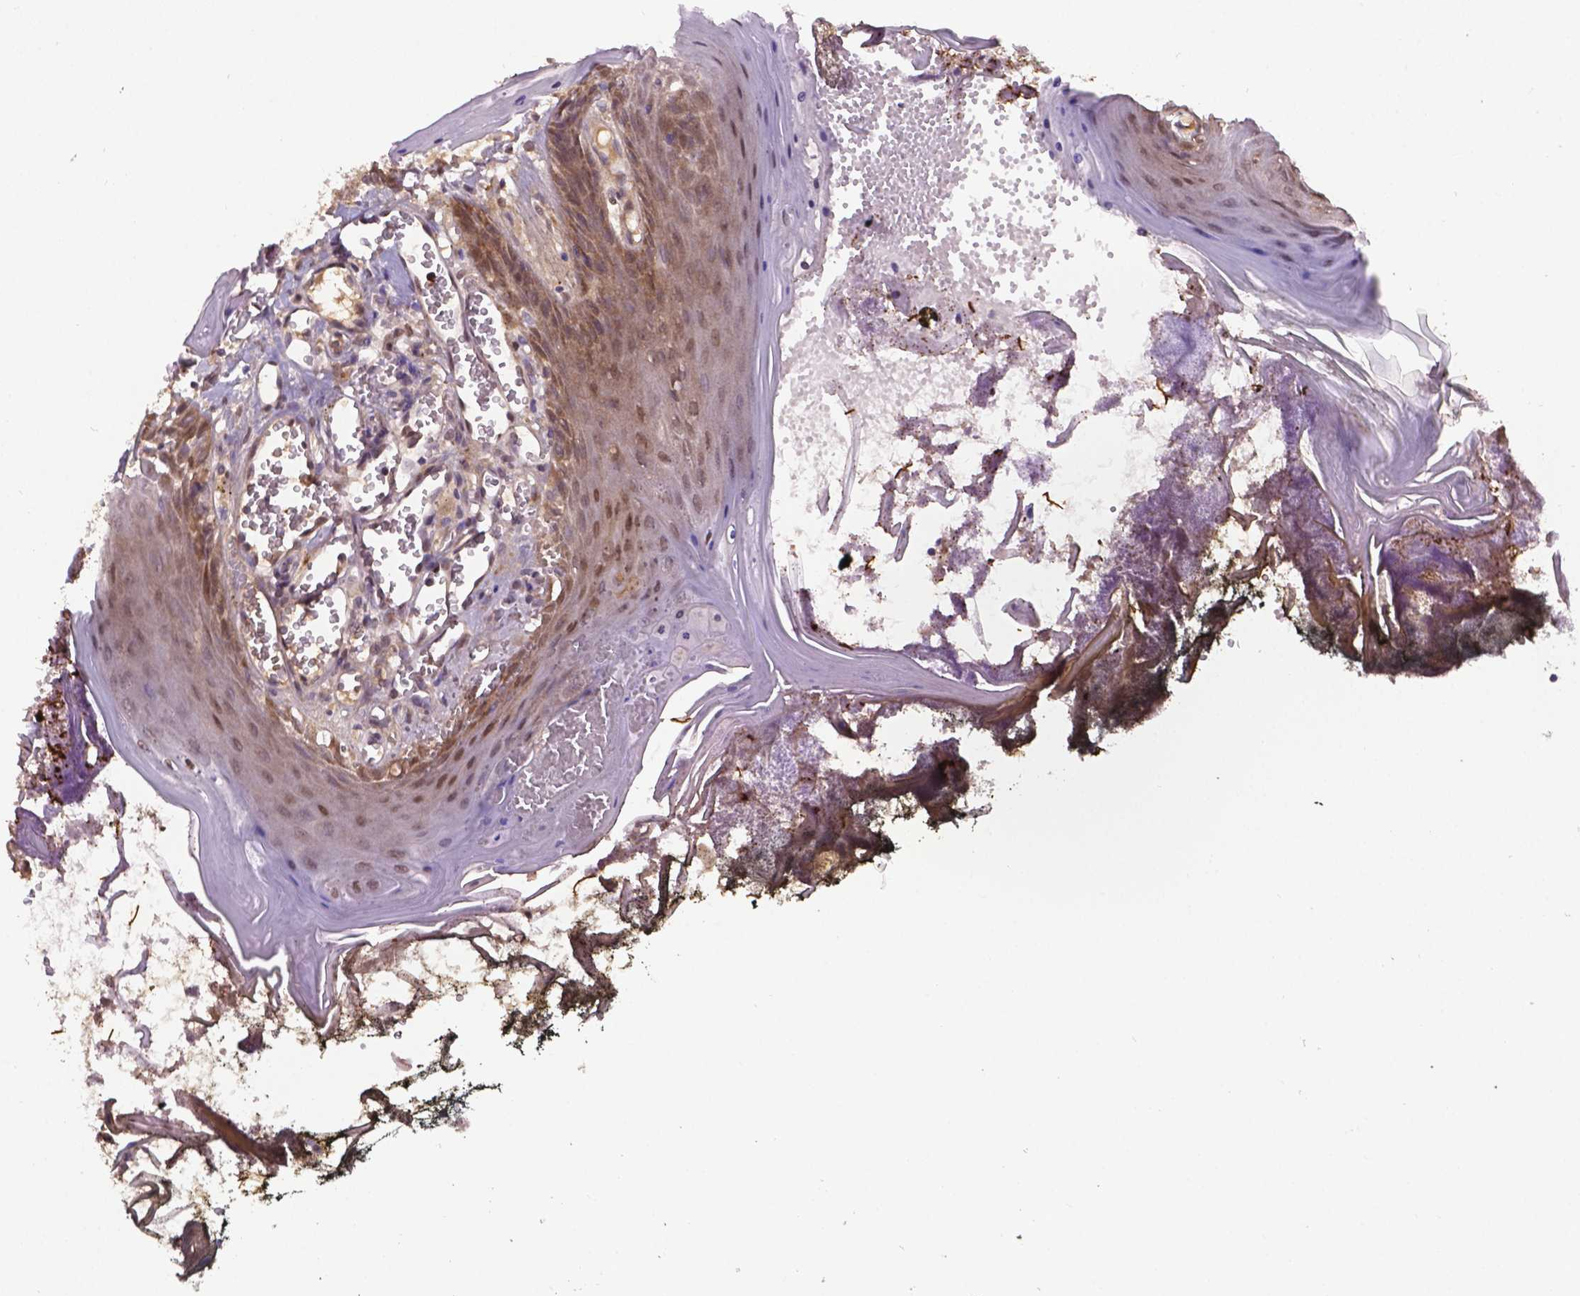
{"staining": {"intensity": "moderate", "quantity": "25%-75%", "location": "nuclear"}, "tissue": "oral mucosa", "cell_type": "Squamous epithelial cells", "image_type": "normal", "snomed": [{"axis": "morphology", "description": "Normal tissue, NOS"}, {"axis": "topography", "description": "Oral tissue"}], "caption": "Protein staining exhibits moderate nuclear positivity in approximately 25%-75% of squamous epithelial cells in normal oral mucosa.", "gene": "ENSG00000289700", "patient": {"sex": "male", "age": 9}}